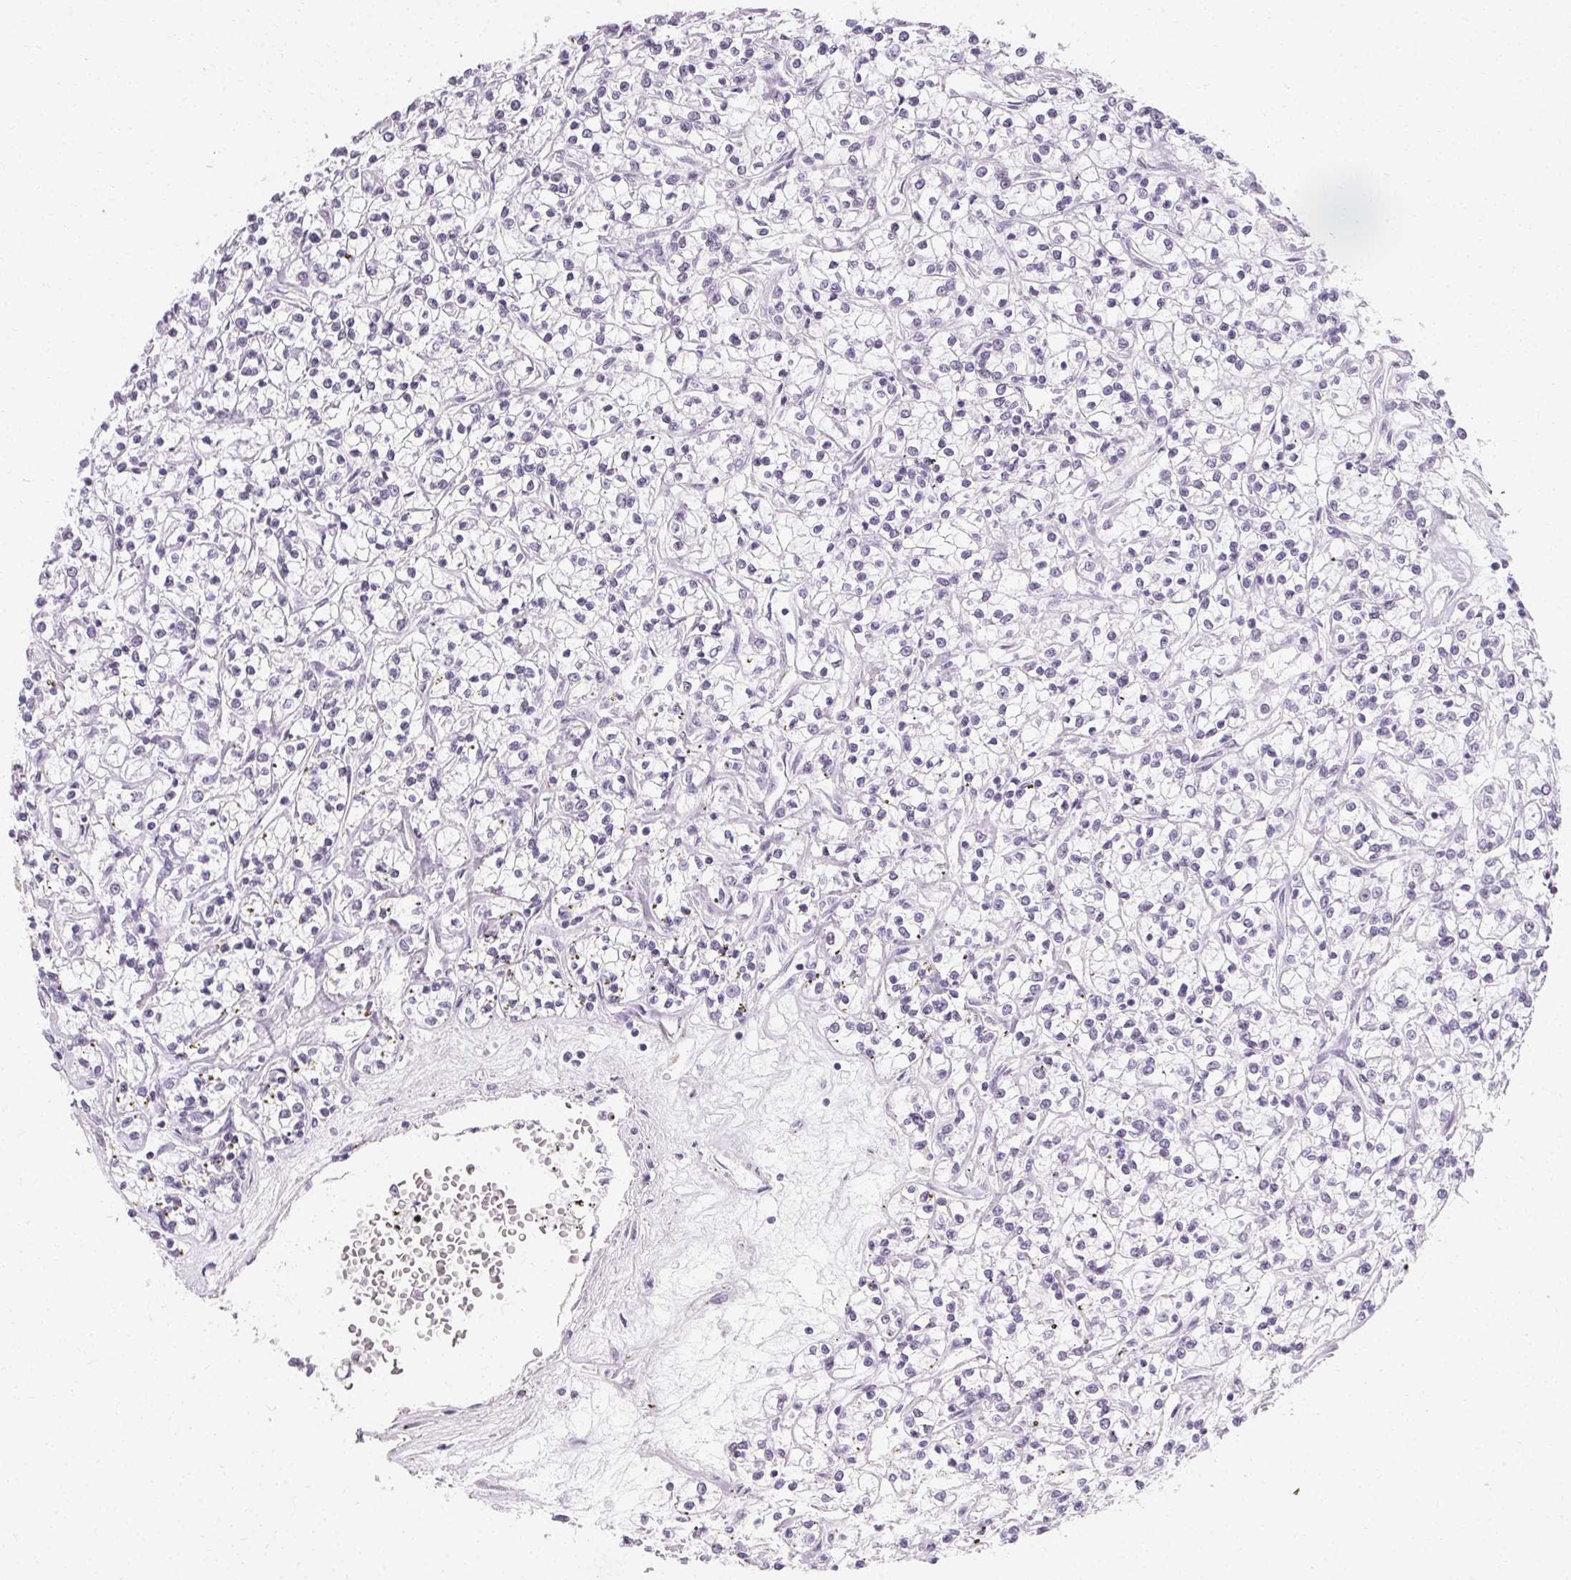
{"staining": {"intensity": "negative", "quantity": "none", "location": "none"}, "tissue": "renal cancer", "cell_type": "Tumor cells", "image_type": "cancer", "snomed": [{"axis": "morphology", "description": "Adenocarcinoma, NOS"}, {"axis": "topography", "description": "Kidney"}], "caption": "Tumor cells show no significant protein expression in renal cancer.", "gene": "SYNPR", "patient": {"sex": "female", "age": 59}}